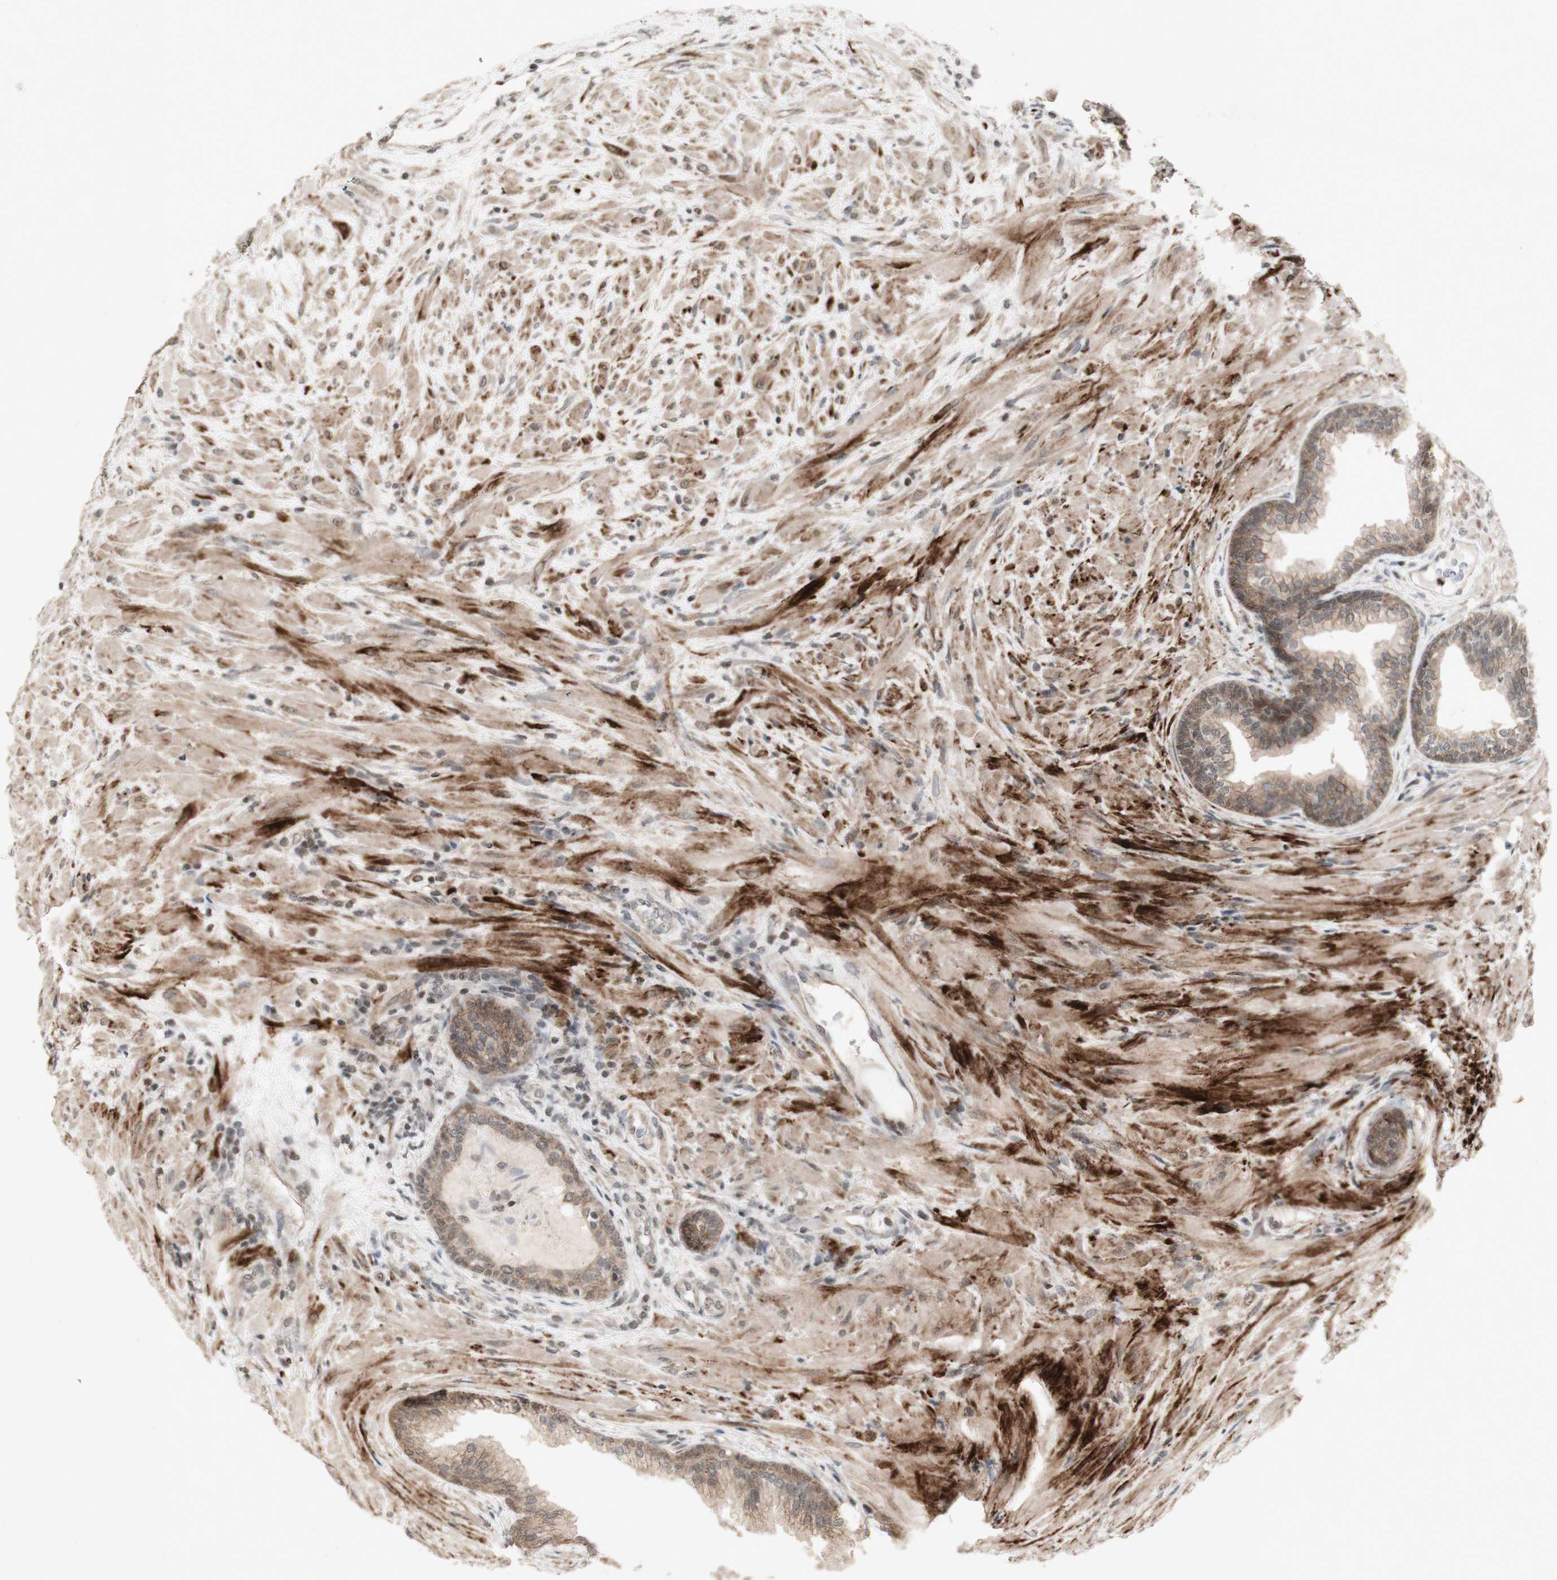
{"staining": {"intensity": "weak", "quantity": ">75%", "location": "cytoplasmic/membranous"}, "tissue": "prostate", "cell_type": "Glandular cells", "image_type": "normal", "snomed": [{"axis": "morphology", "description": "Normal tissue, NOS"}, {"axis": "topography", "description": "Prostate"}], "caption": "Immunohistochemistry of unremarkable prostate shows low levels of weak cytoplasmic/membranous staining in about >75% of glandular cells.", "gene": "PLXNA1", "patient": {"sex": "male", "age": 76}}